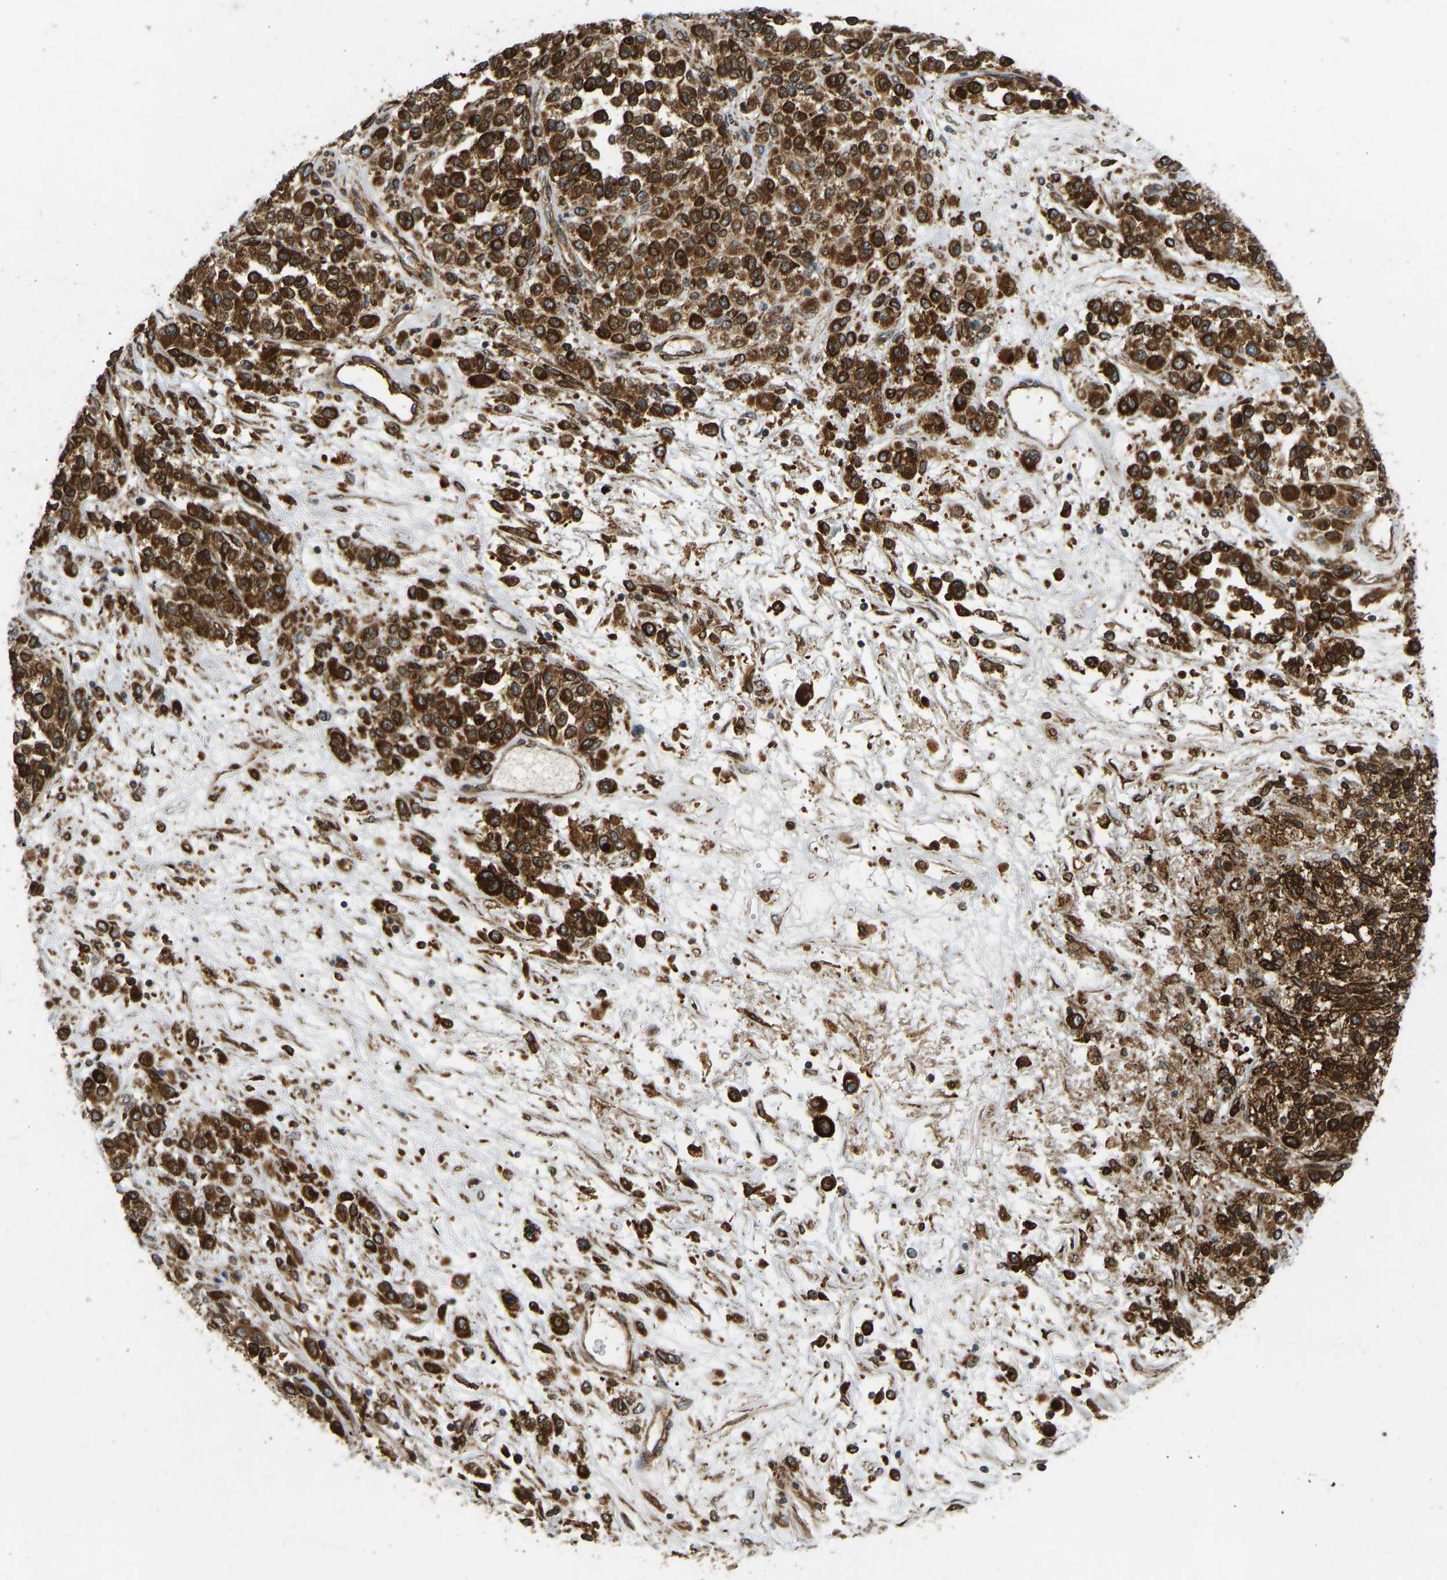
{"staining": {"intensity": "strong", "quantity": ">75%", "location": "cytoplasmic/membranous"}, "tissue": "melanoma", "cell_type": "Tumor cells", "image_type": "cancer", "snomed": [{"axis": "morphology", "description": "Malignant melanoma, Metastatic site"}, {"axis": "topography", "description": "Pancreas"}], "caption": "A brown stain highlights strong cytoplasmic/membranous positivity of a protein in melanoma tumor cells. The staining was performed using DAB, with brown indicating positive protein expression. Nuclei are stained blue with hematoxylin.", "gene": "OS9", "patient": {"sex": "female", "age": 30}}